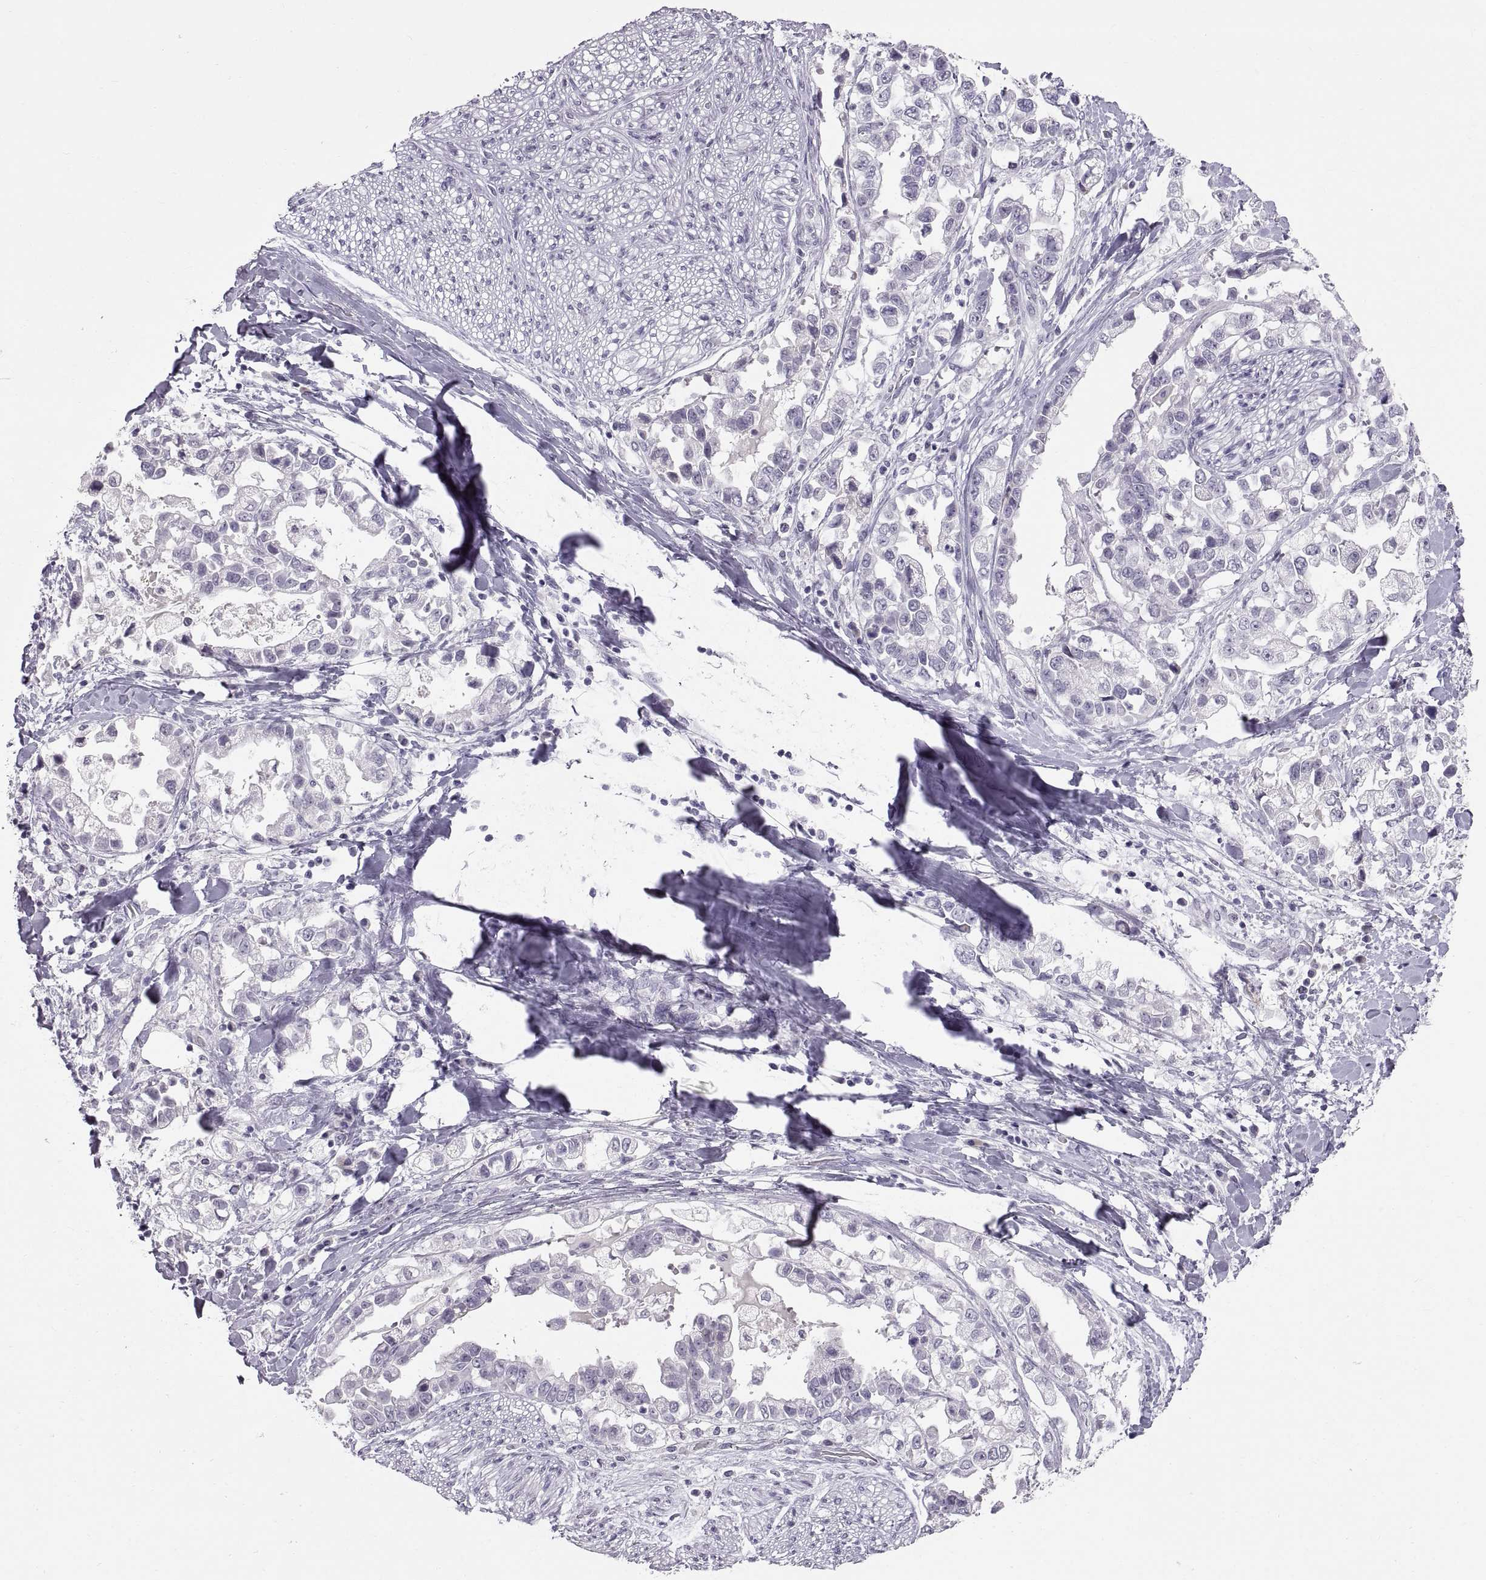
{"staining": {"intensity": "negative", "quantity": "none", "location": "none"}, "tissue": "stomach cancer", "cell_type": "Tumor cells", "image_type": "cancer", "snomed": [{"axis": "morphology", "description": "Adenocarcinoma, NOS"}, {"axis": "topography", "description": "Stomach"}], "caption": "Tumor cells show no significant staining in stomach cancer. Nuclei are stained in blue.", "gene": "SPACDR", "patient": {"sex": "male", "age": 59}}